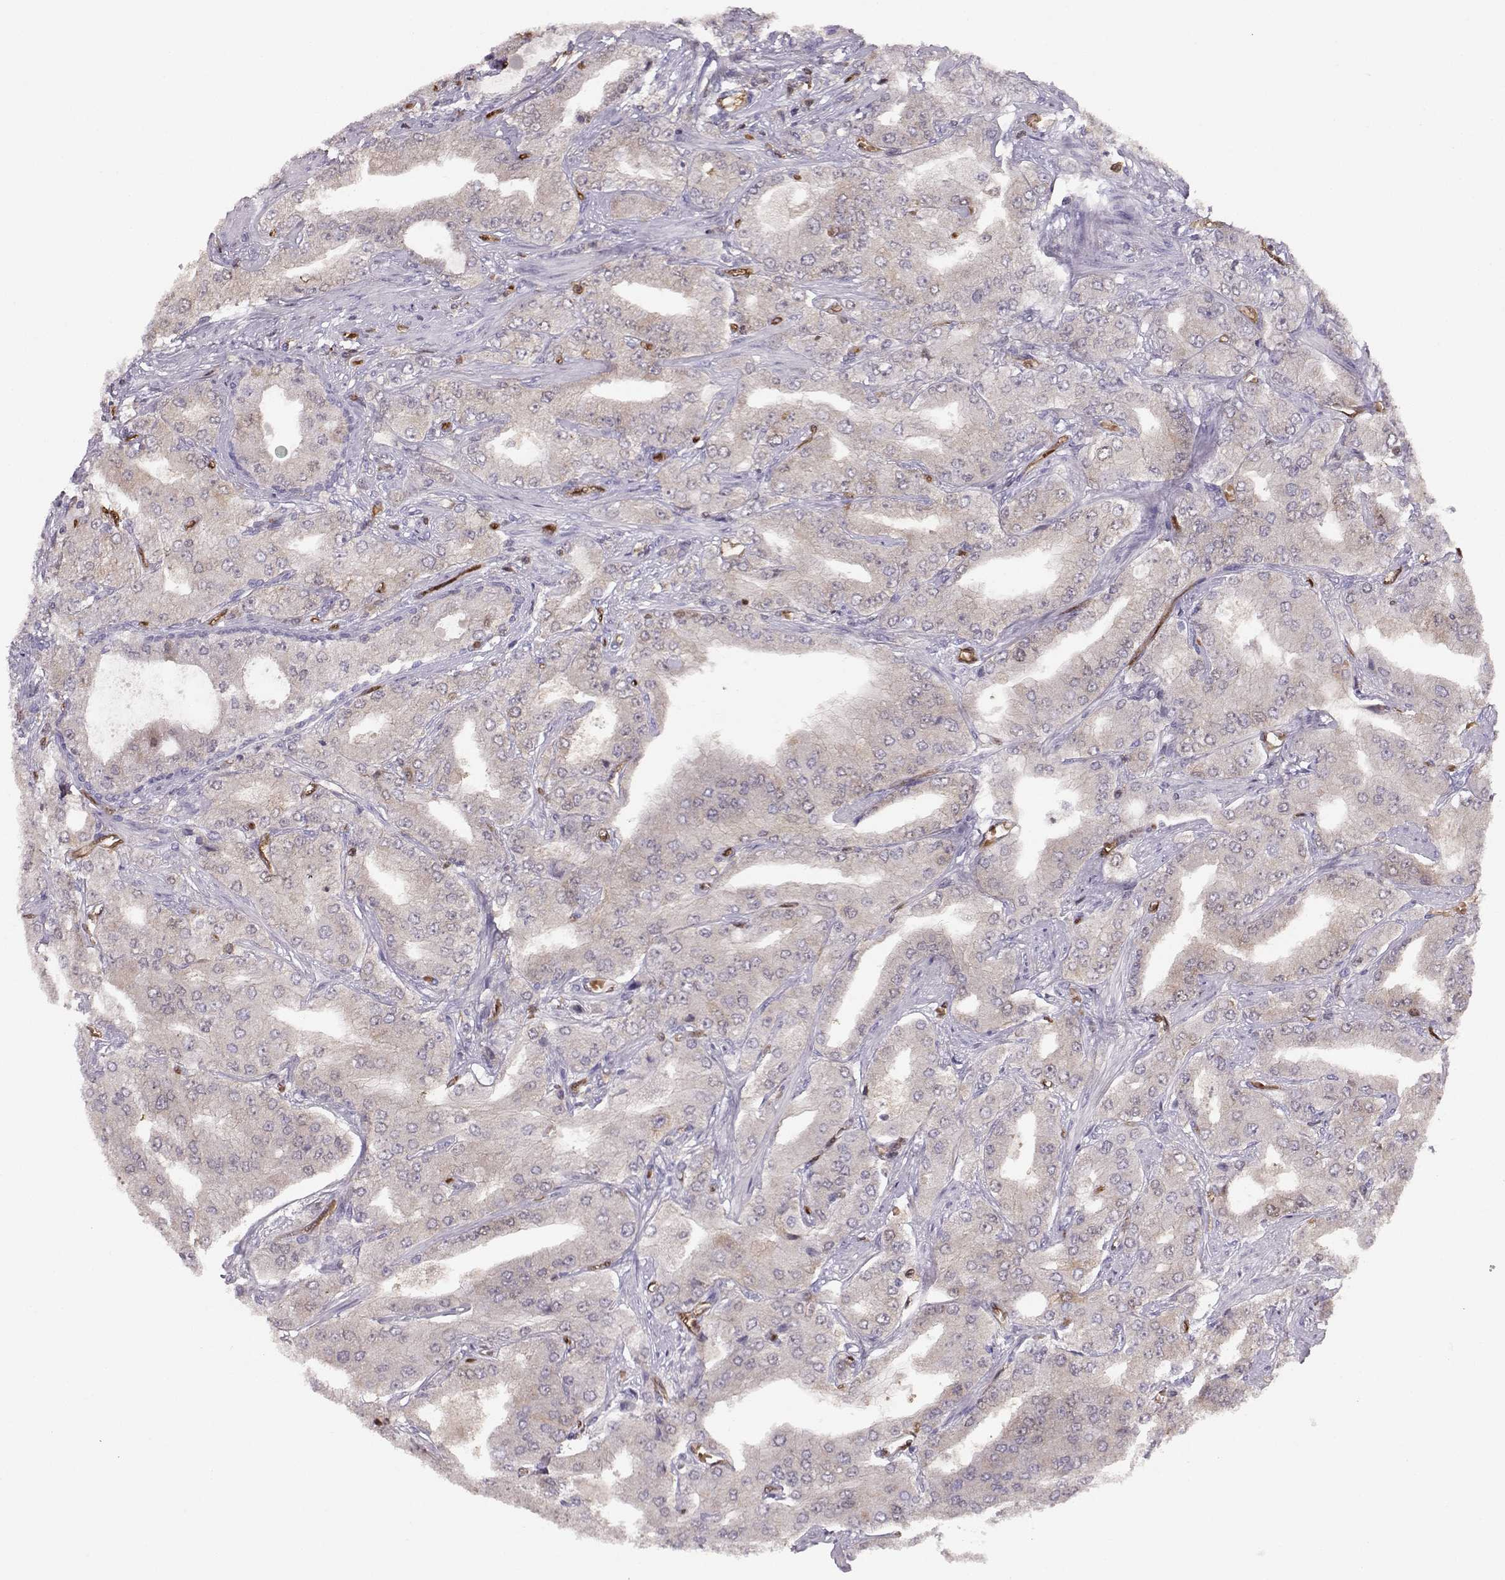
{"staining": {"intensity": "negative", "quantity": "none", "location": "none"}, "tissue": "prostate cancer", "cell_type": "Tumor cells", "image_type": "cancer", "snomed": [{"axis": "morphology", "description": "Adenocarcinoma, Low grade"}, {"axis": "topography", "description": "Prostate"}], "caption": "The IHC histopathology image has no significant expression in tumor cells of low-grade adenocarcinoma (prostate) tissue. Brightfield microscopy of immunohistochemistry stained with DAB (brown) and hematoxylin (blue), captured at high magnification.", "gene": "PNP", "patient": {"sex": "male", "age": 60}}